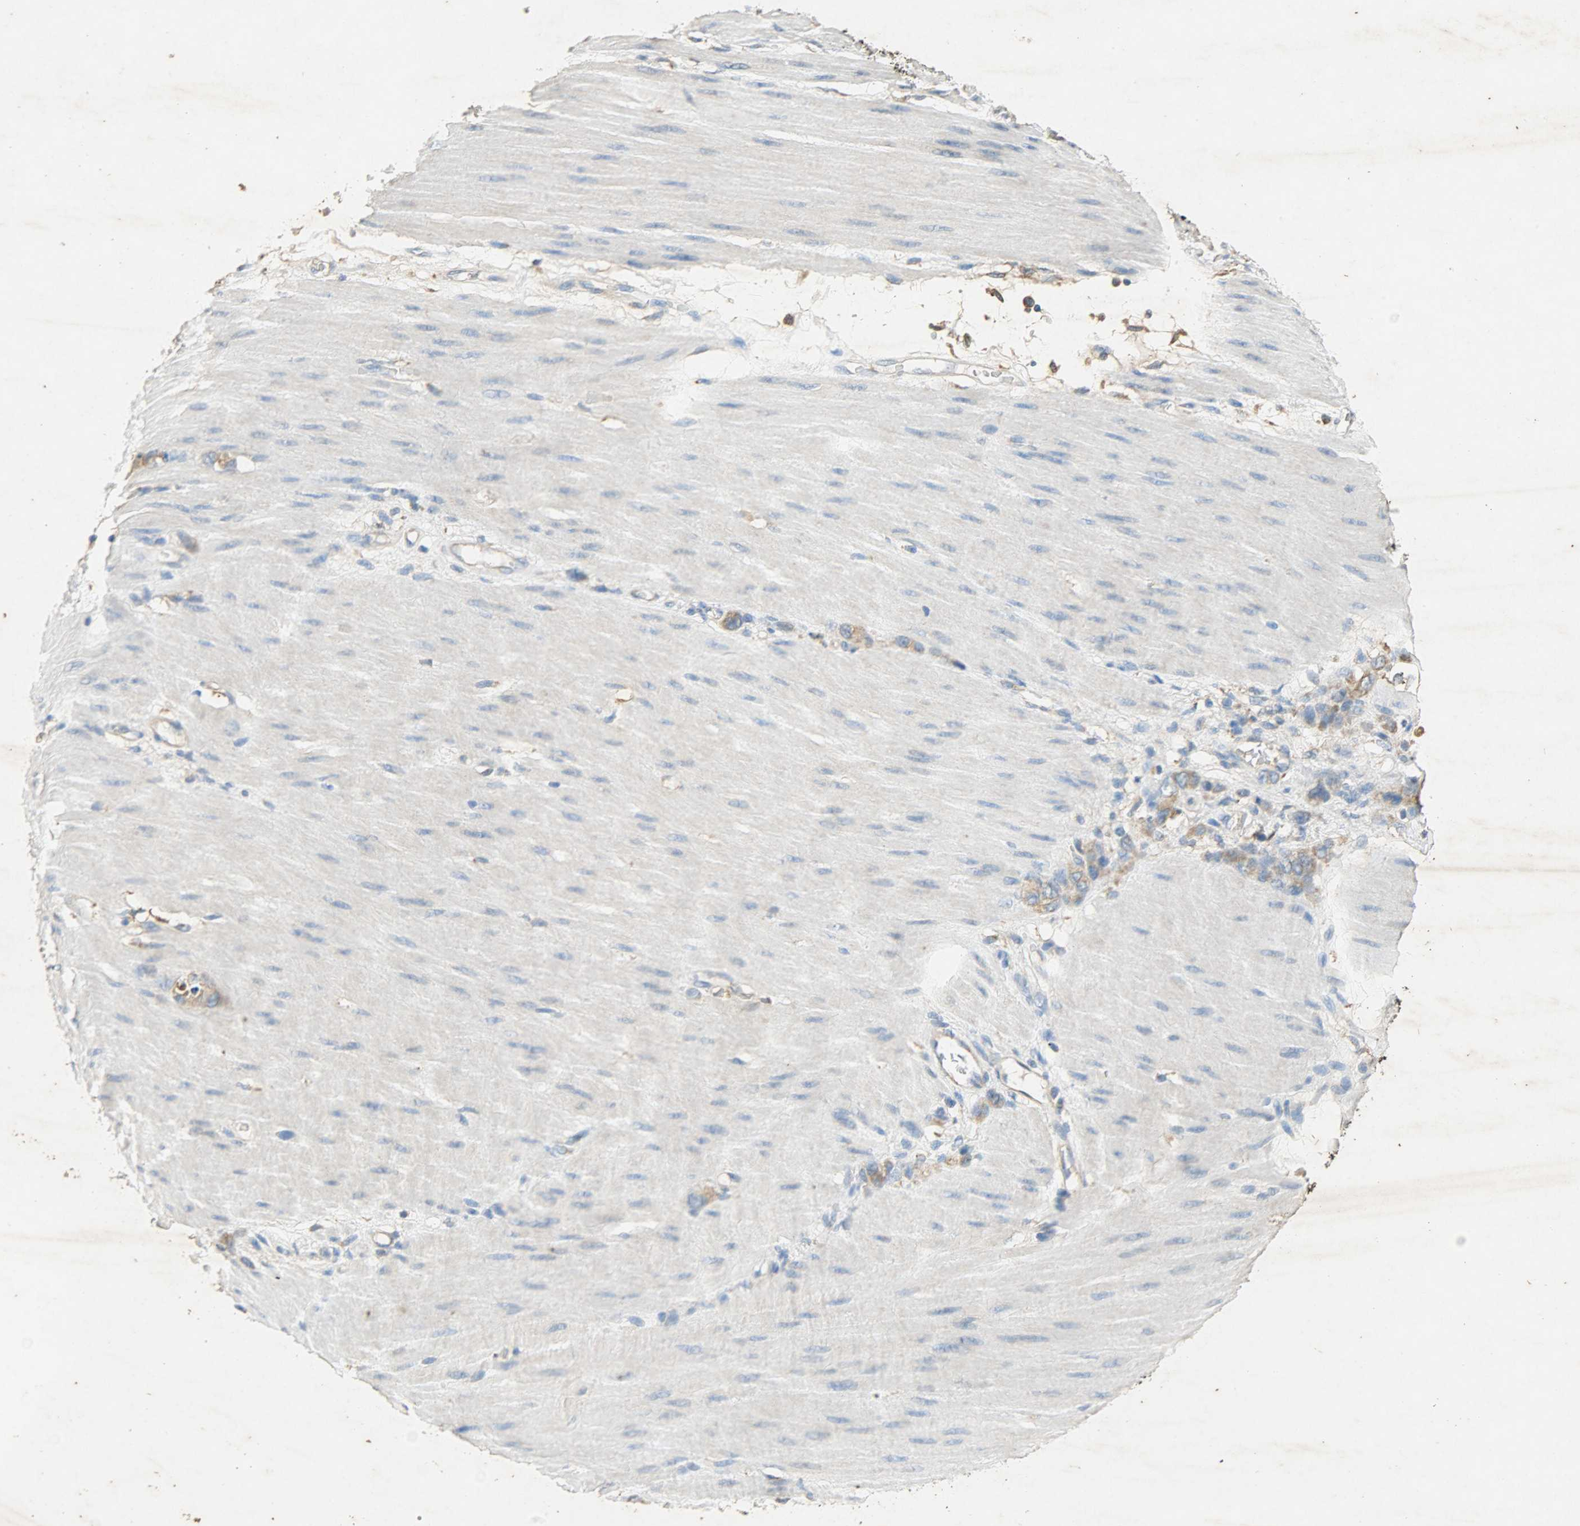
{"staining": {"intensity": "moderate", "quantity": ">75%", "location": "cytoplasmic/membranous"}, "tissue": "stomach cancer", "cell_type": "Tumor cells", "image_type": "cancer", "snomed": [{"axis": "morphology", "description": "Adenocarcinoma, NOS"}, {"axis": "topography", "description": "Stomach"}], "caption": "Immunohistochemistry (IHC) histopathology image of neoplastic tissue: human stomach adenocarcinoma stained using IHC exhibits medium levels of moderate protein expression localized specifically in the cytoplasmic/membranous of tumor cells, appearing as a cytoplasmic/membranous brown color.", "gene": "HSPA5", "patient": {"sex": "male", "age": 82}}